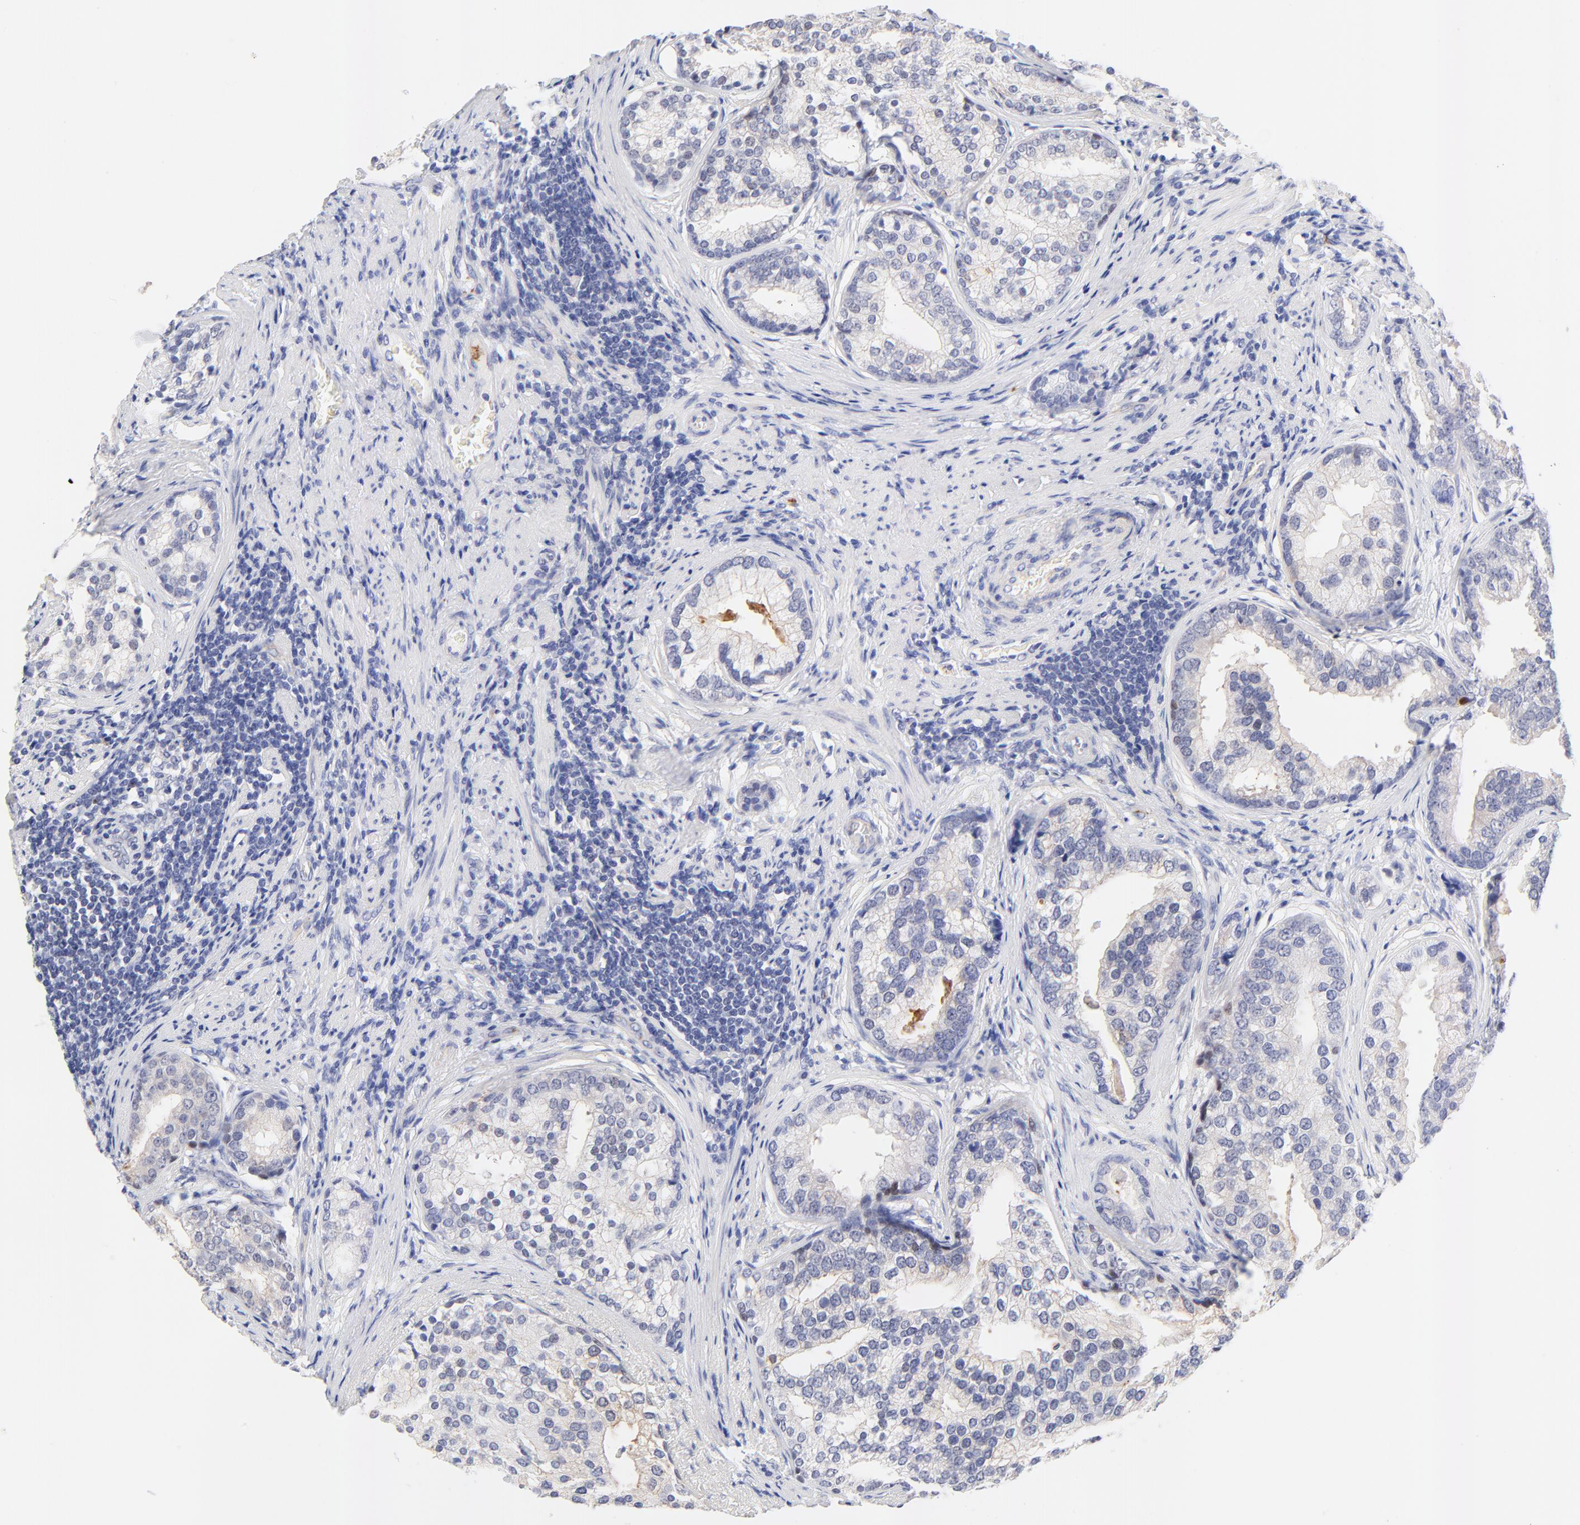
{"staining": {"intensity": "negative", "quantity": "none", "location": "none"}, "tissue": "prostate cancer", "cell_type": "Tumor cells", "image_type": "cancer", "snomed": [{"axis": "morphology", "description": "Adenocarcinoma, Low grade"}, {"axis": "topography", "description": "Prostate"}], "caption": "A histopathology image of human prostate cancer is negative for staining in tumor cells. (Stains: DAB immunohistochemistry (IHC) with hematoxylin counter stain, Microscopy: brightfield microscopy at high magnification).", "gene": "FAM117B", "patient": {"sex": "male", "age": 71}}